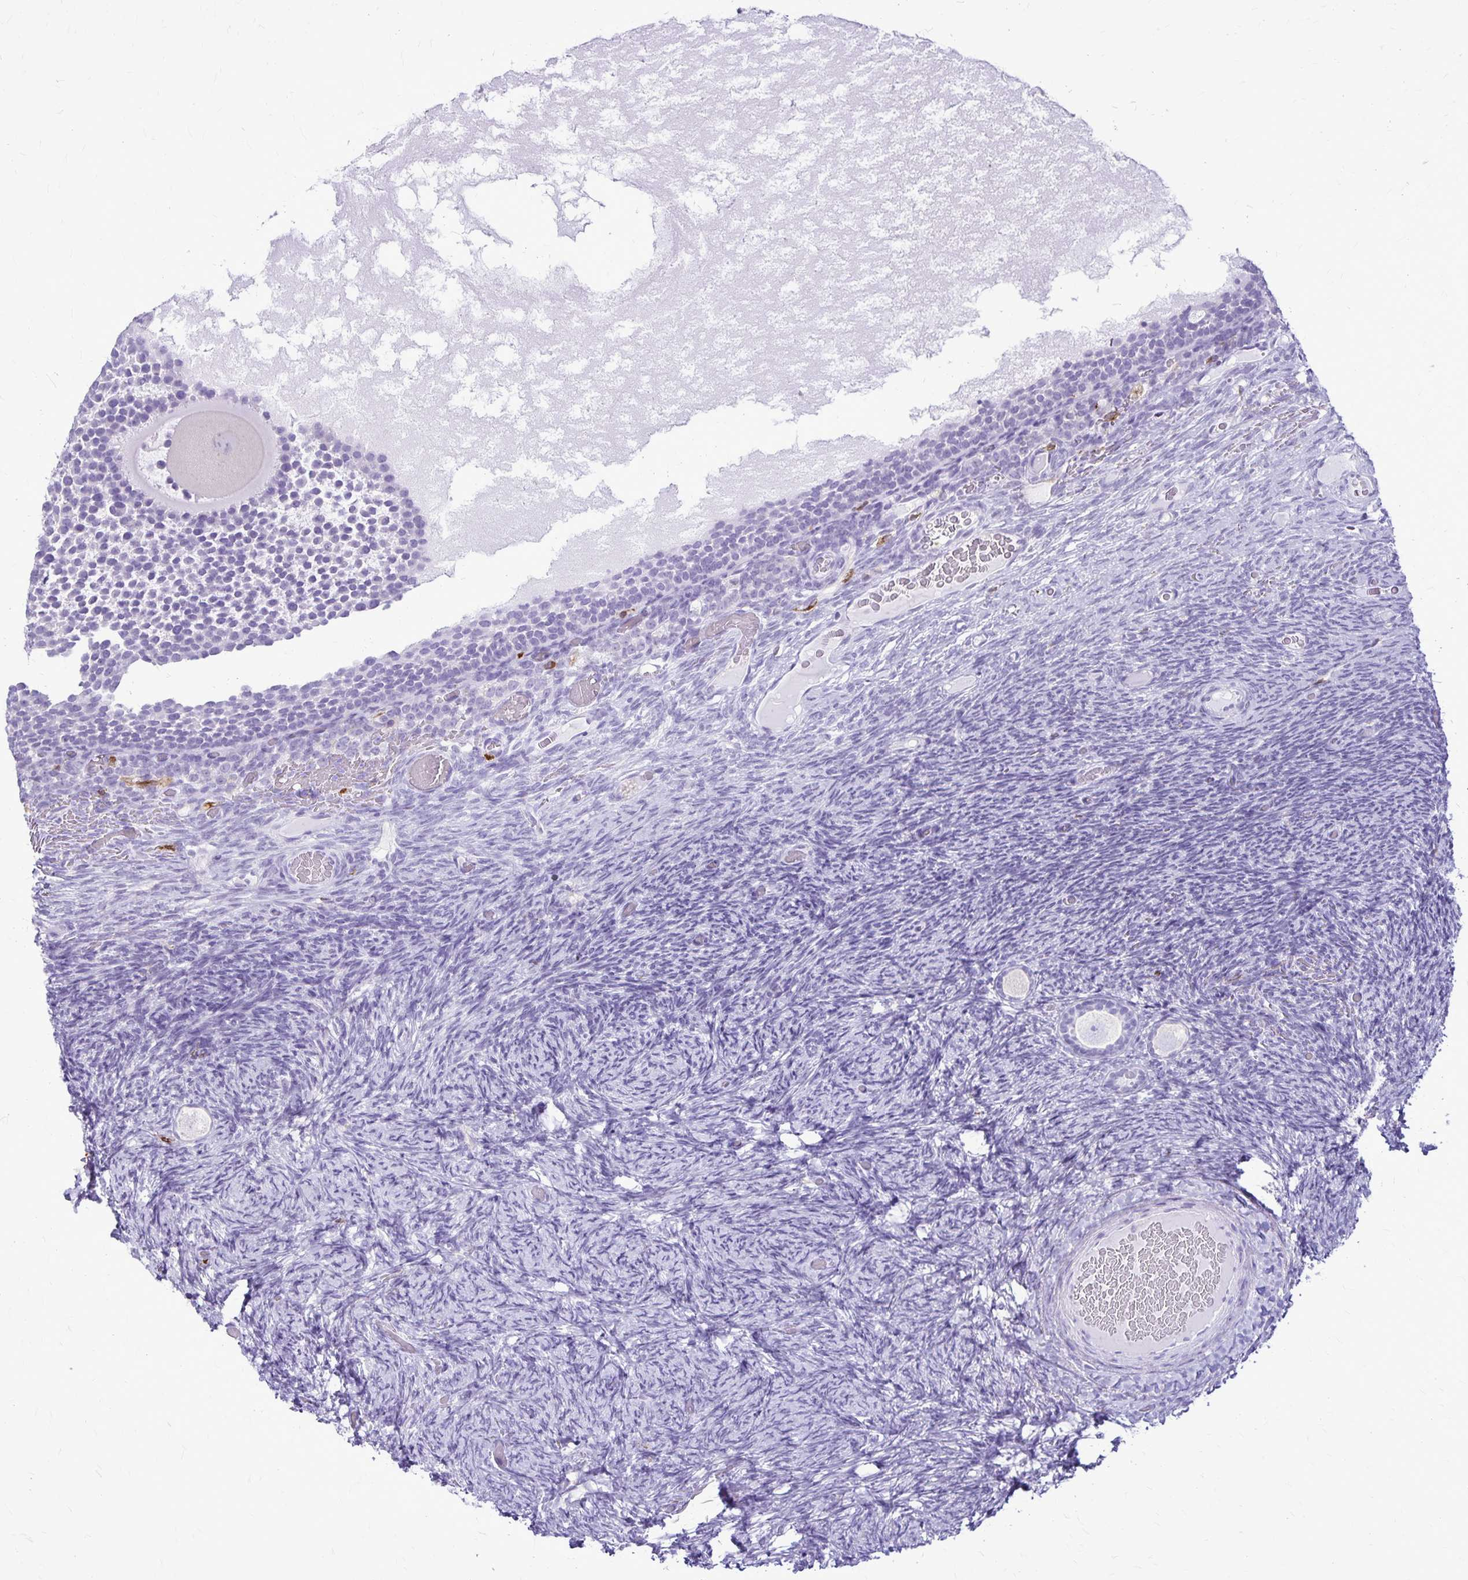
{"staining": {"intensity": "negative", "quantity": "none", "location": "none"}, "tissue": "ovary", "cell_type": "Follicle cells", "image_type": "normal", "snomed": [{"axis": "morphology", "description": "Normal tissue, NOS"}, {"axis": "topography", "description": "Ovary"}], "caption": "Immunohistochemistry (IHC) of normal human ovary exhibits no positivity in follicle cells. (Immunohistochemistry, brightfield microscopy, high magnification).", "gene": "RTN1", "patient": {"sex": "female", "age": 34}}